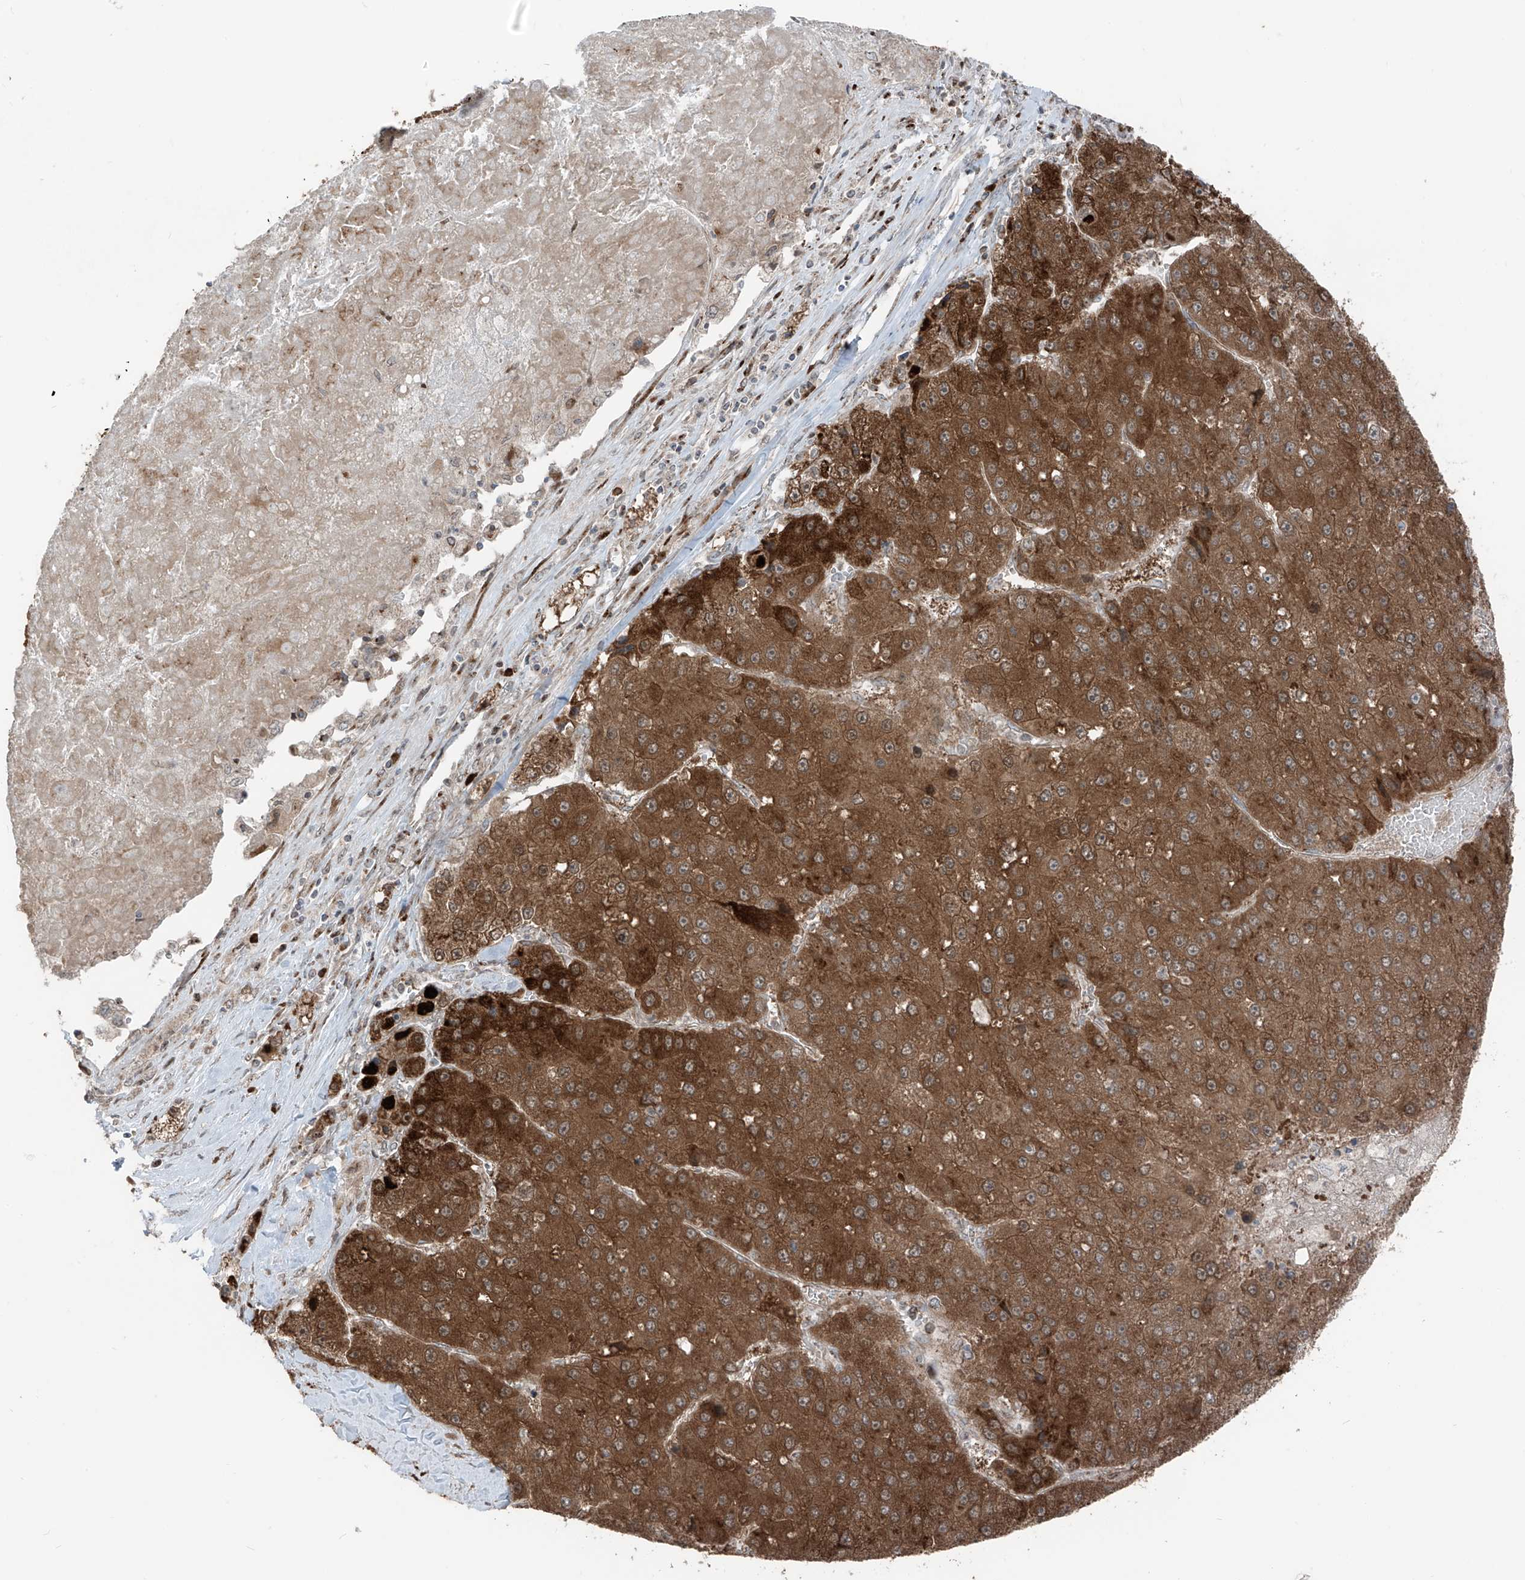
{"staining": {"intensity": "strong", "quantity": ">75%", "location": "cytoplasmic/membranous"}, "tissue": "liver cancer", "cell_type": "Tumor cells", "image_type": "cancer", "snomed": [{"axis": "morphology", "description": "Carcinoma, Hepatocellular, NOS"}, {"axis": "topography", "description": "Liver"}], "caption": "Hepatocellular carcinoma (liver) was stained to show a protein in brown. There is high levels of strong cytoplasmic/membranous staining in about >75% of tumor cells. The staining was performed using DAB to visualize the protein expression in brown, while the nuclei were stained in blue with hematoxylin (Magnification: 20x).", "gene": "ERLEC1", "patient": {"sex": "female", "age": 73}}